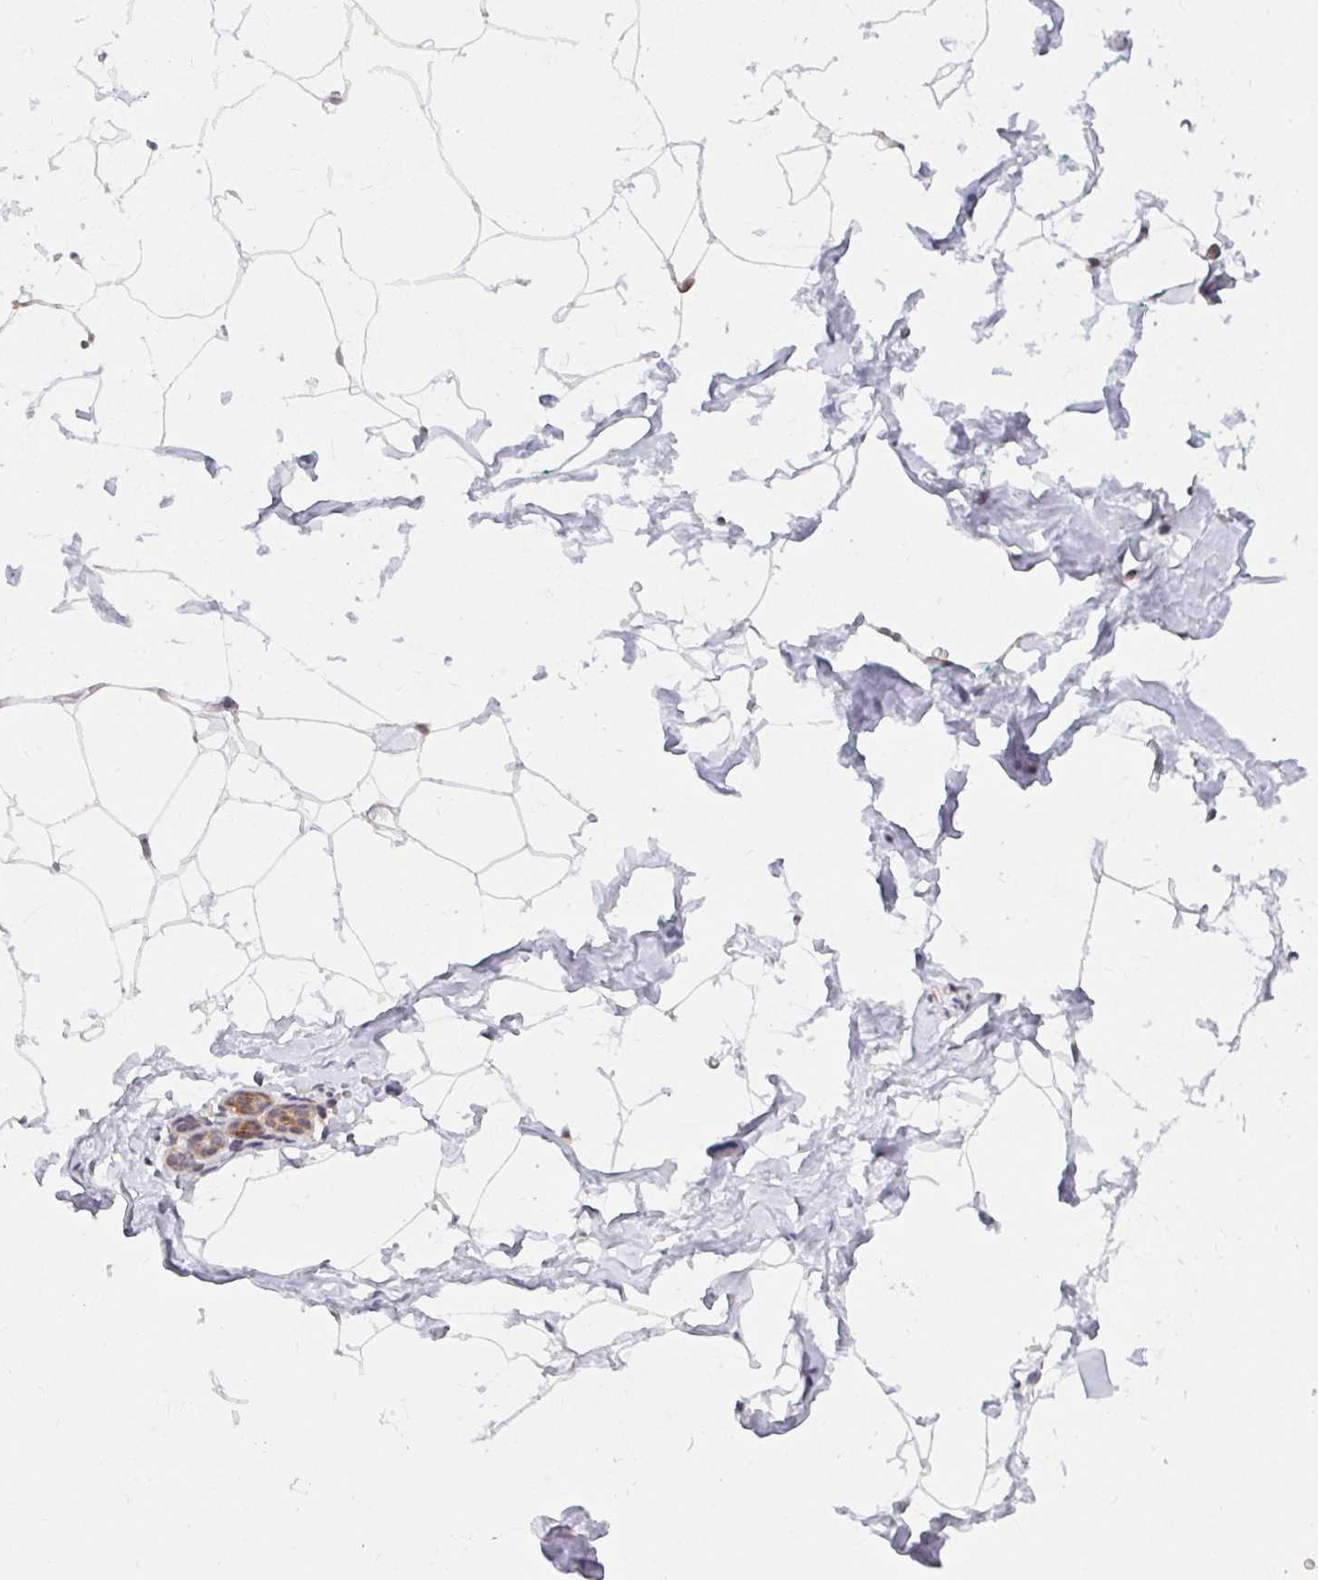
{"staining": {"intensity": "negative", "quantity": "none", "location": "none"}, "tissue": "breast", "cell_type": "Adipocytes", "image_type": "normal", "snomed": [{"axis": "morphology", "description": "Normal tissue, NOS"}, {"axis": "topography", "description": "Breast"}], "caption": "Unremarkable breast was stained to show a protein in brown. There is no significant positivity in adipocytes. (Brightfield microscopy of DAB IHC at high magnification).", "gene": "SYNCRIP", "patient": {"sex": "female", "age": 32}}